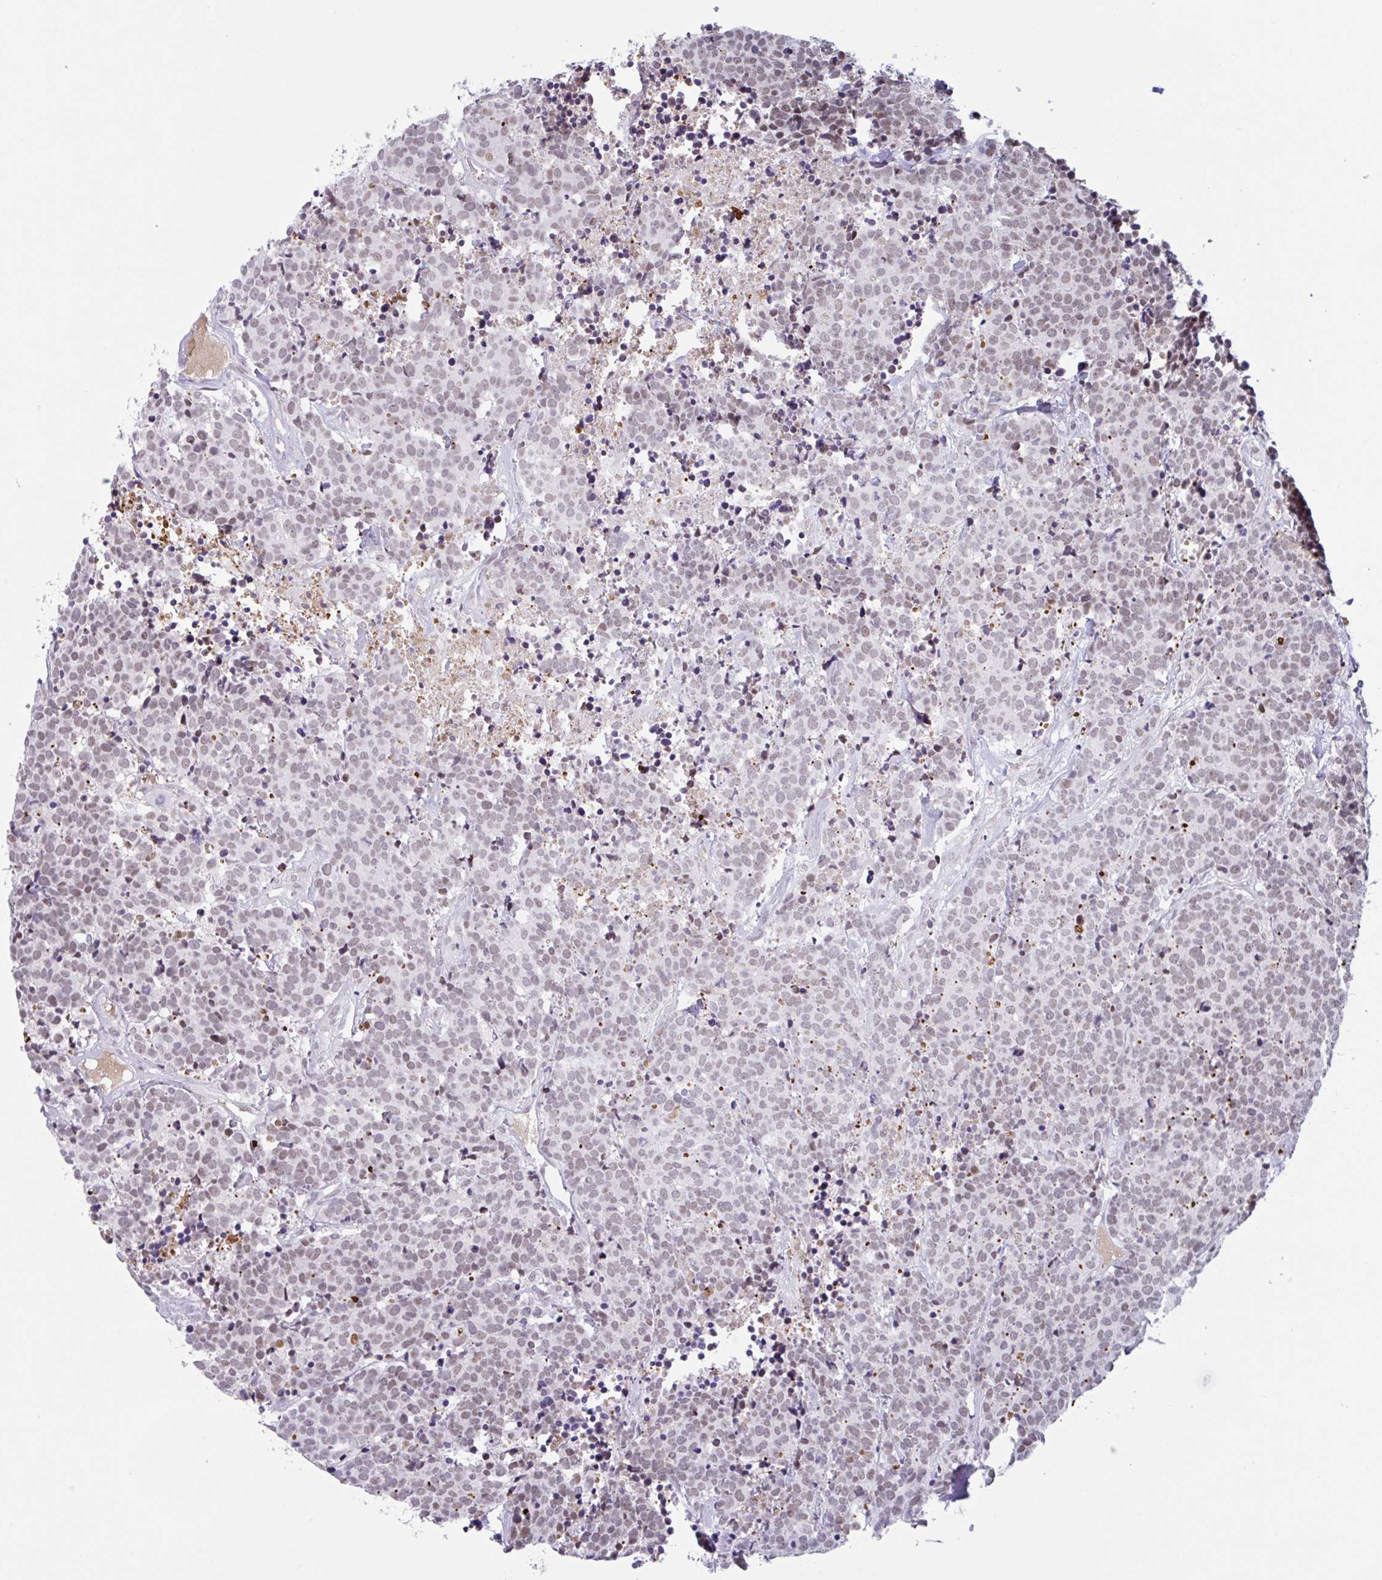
{"staining": {"intensity": "weak", "quantity": ">75%", "location": "nuclear"}, "tissue": "carcinoid", "cell_type": "Tumor cells", "image_type": "cancer", "snomed": [{"axis": "morphology", "description": "Carcinoid, malignant, NOS"}, {"axis": "topography", "description": "Skin"}], "caption": "Carcinoid (malignant) stained with a brown dye exhibits weak nuclear positive staining in approximately >75% of tumor cells.", "gene": "PLG", "patient": {"sex": "female", "age": 79}}